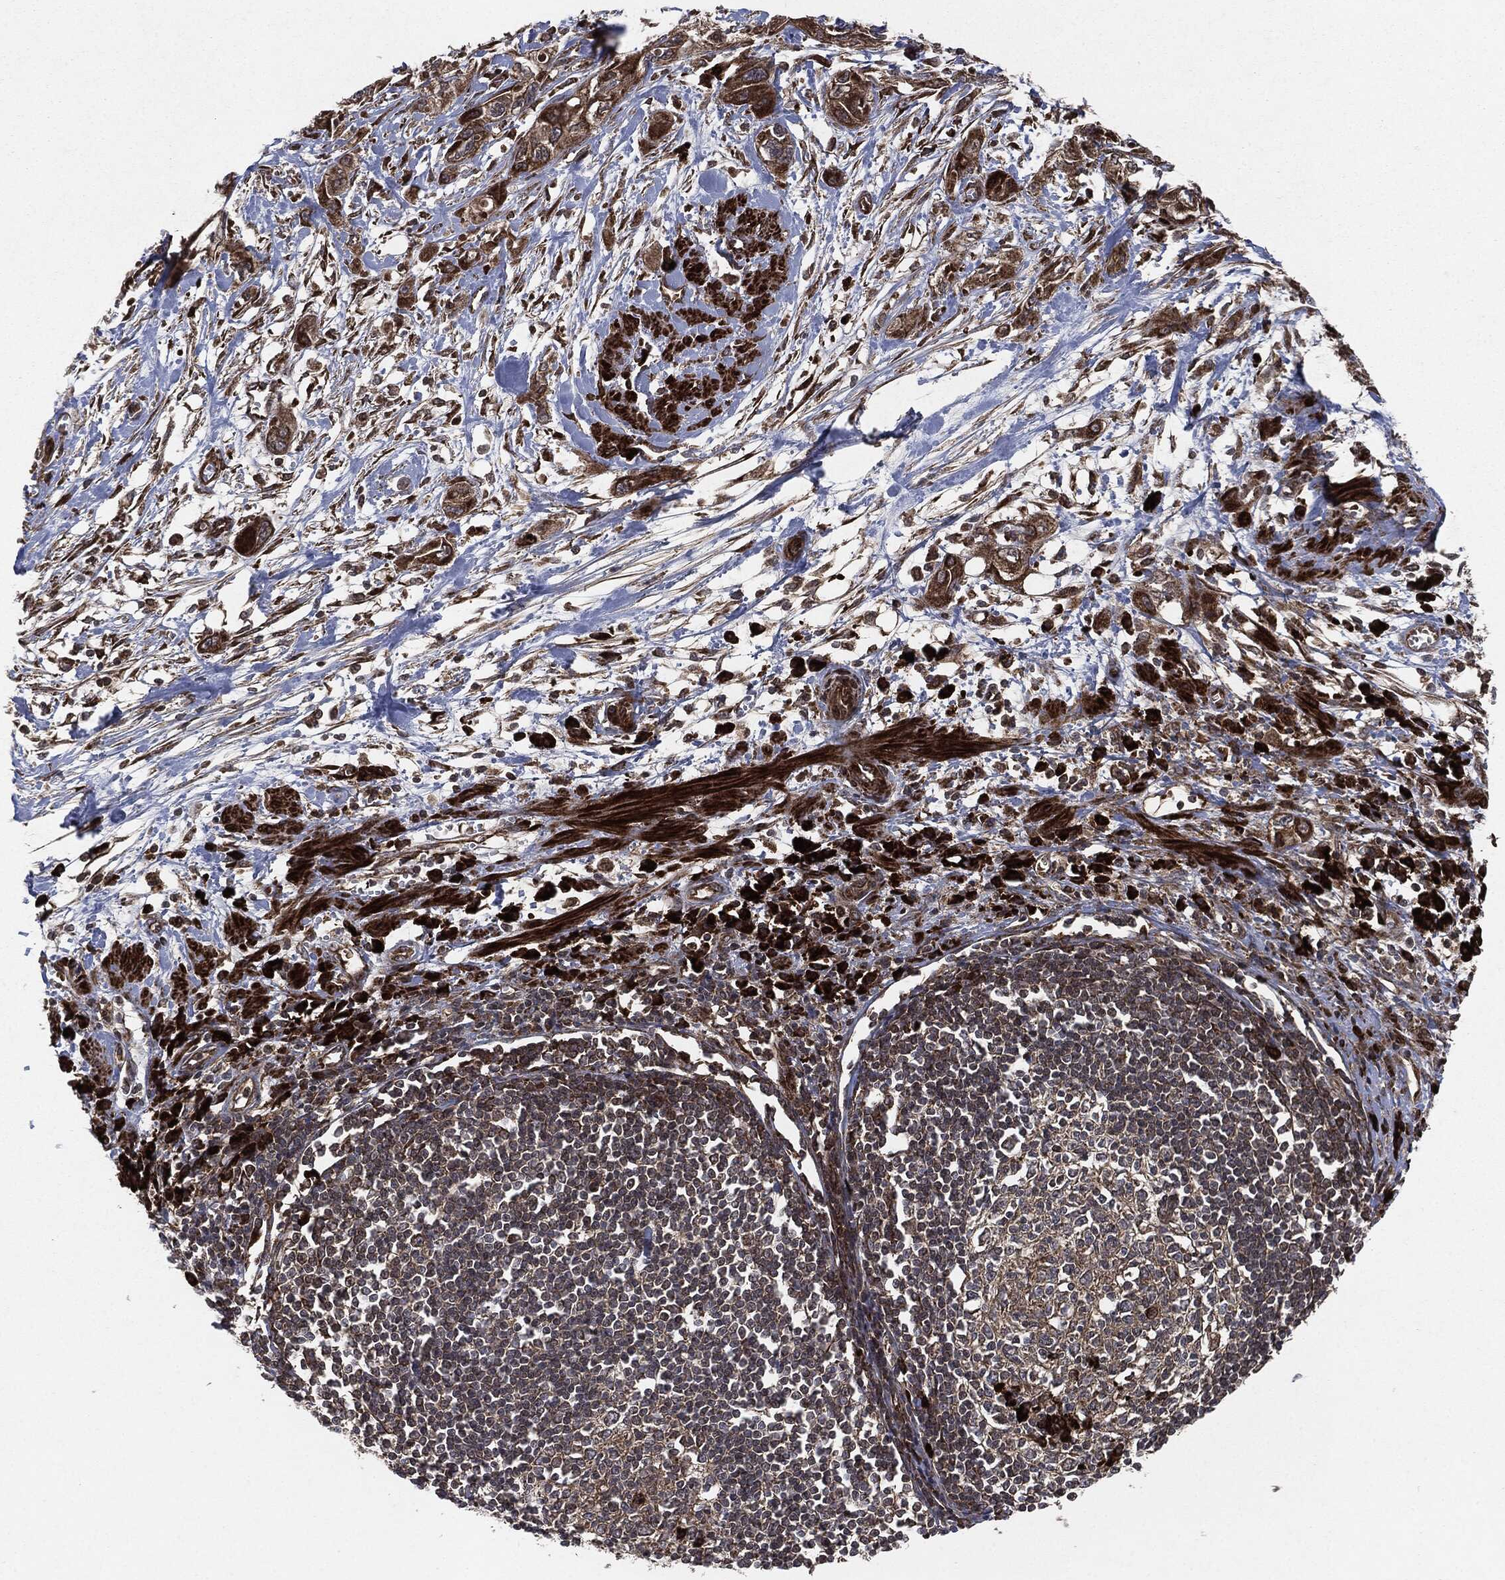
{"staining": {"intensity": "strong", "quantity": ">75%", "location": "cytoplasmic/membranous"}, "tissue": "pancreatic cancer", "cell_type": "Tumor cells", "image_type": "cancer", "snomed": [{"axis": "morphology", "description": "Adenocarcinoma, NOS"}, {"axis": "topography", "description": "Pancreas"}], "caption": "Protein analysis of pancreatic cancer tissue exhibits strong cytoplasmic/membranous positivity in about >75% of tumor cells.", "gene": "RAF1", "patient": {"sex": "male", "age": 72}}